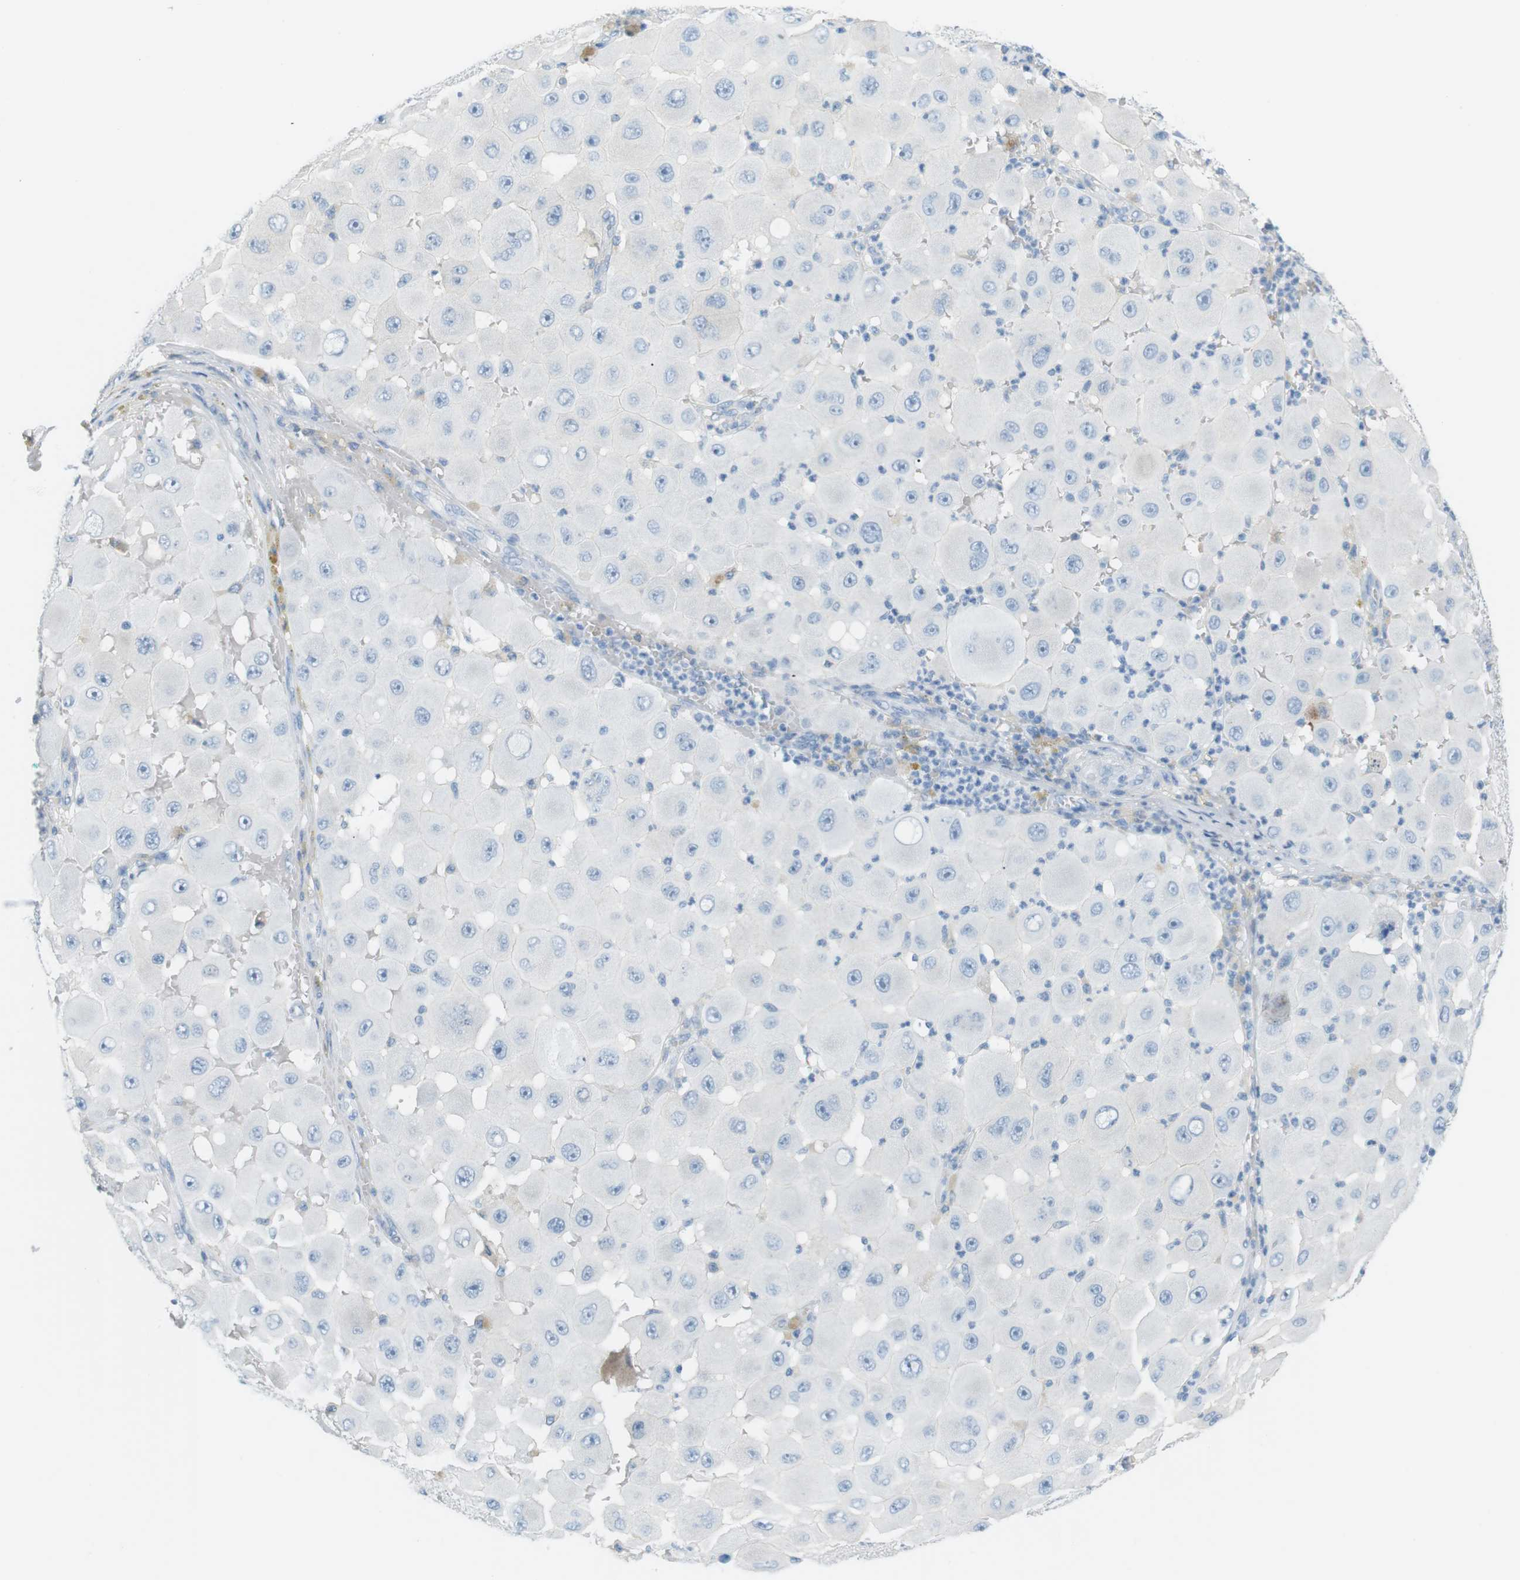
{"staining": {"intensity": "negative", "quantity": "none", "location": "none"}, "tissue": "melanoma", "cell_type": "Tumor cells", "image_type": "cancer", "snomed": [{"axis": "morphology", "description": "Malignant melanoma, NOS"}, {"axis": "topography", "description": "Skin"}], "caption": "DAB immunohistochemical staining of melanoma shows no significant expression in tumor cells.", "gene": "AZGP1", "patient": {"sex": "female", "age": 81}}